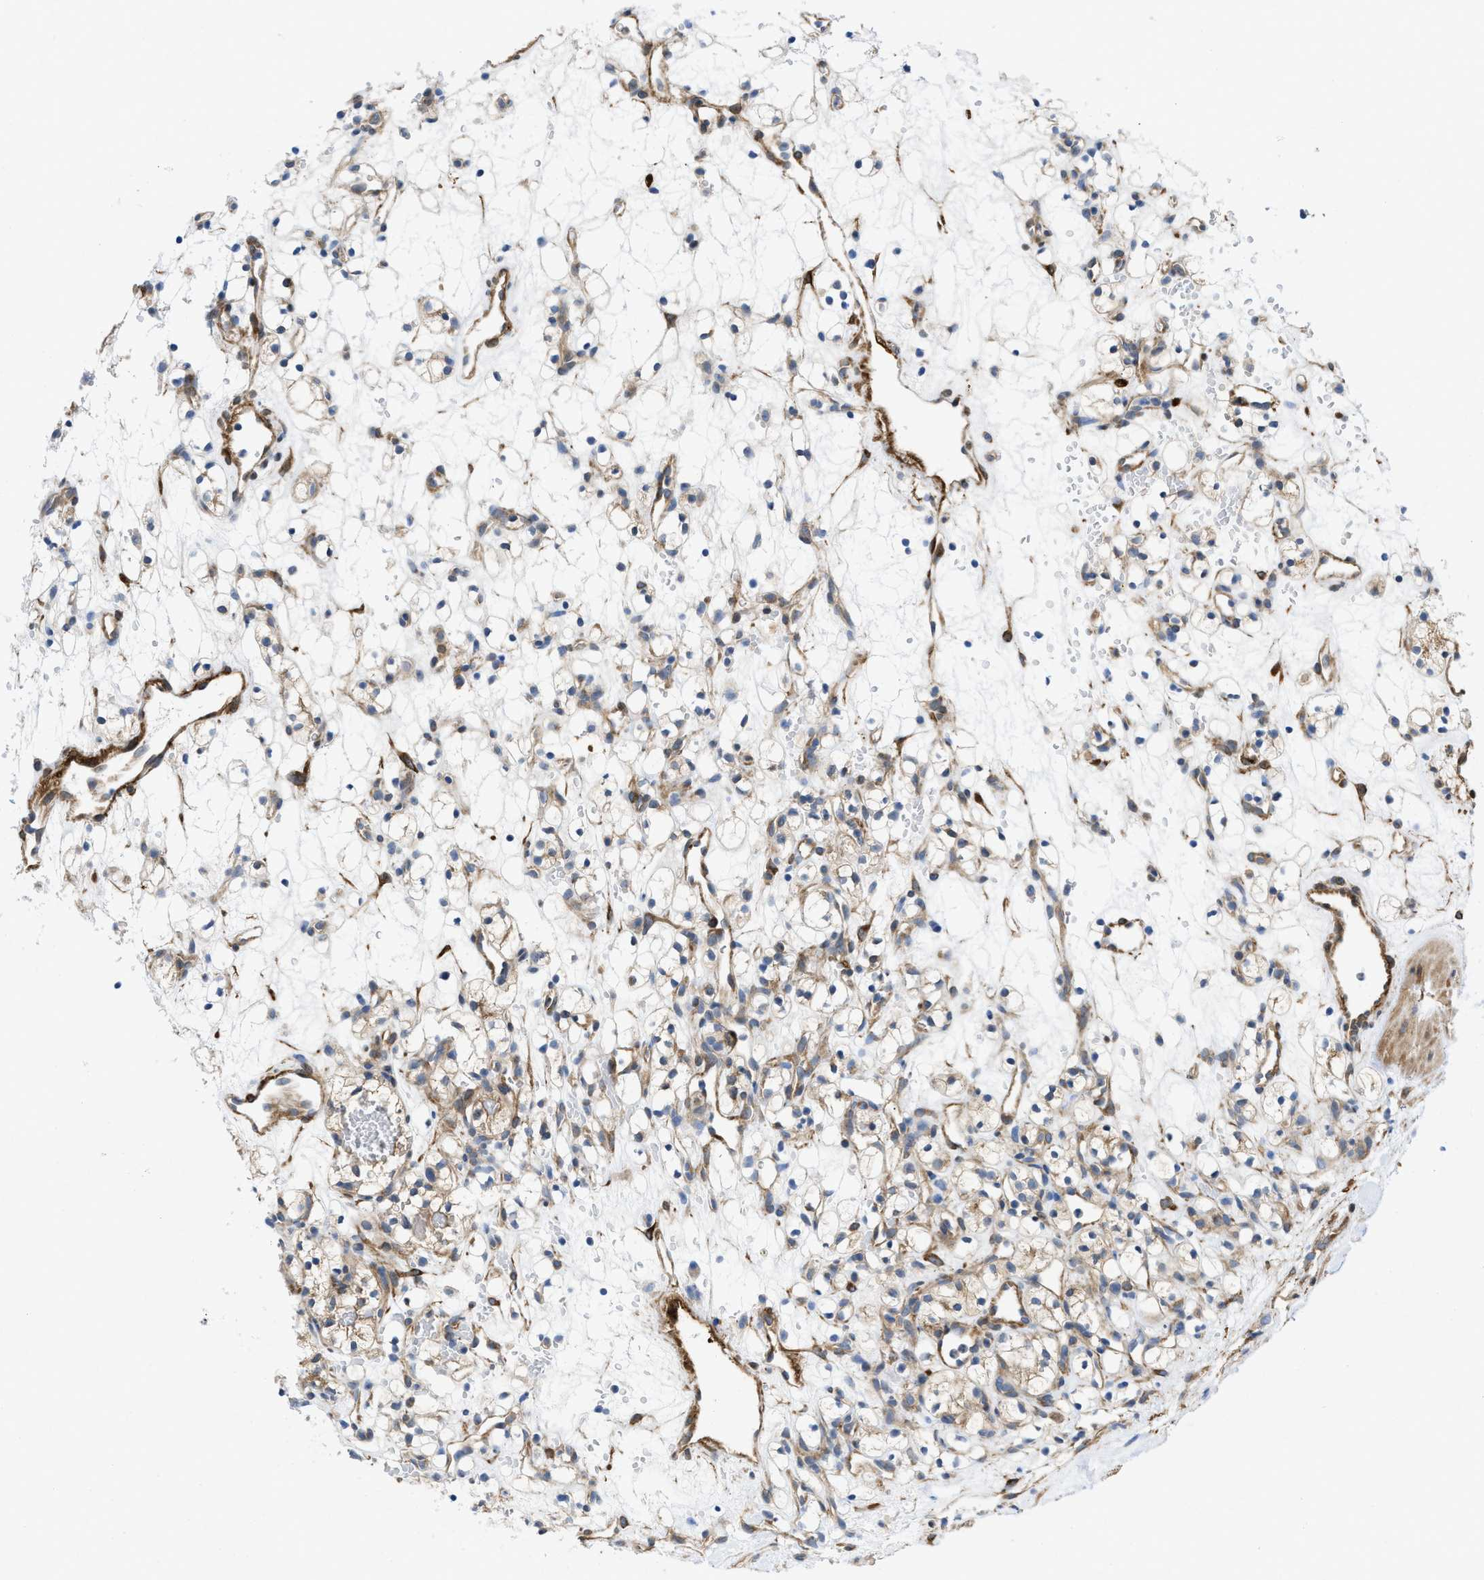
{"staining": {"intensity": "weak", "quantity": "25%-75%", "location": "cytoplasmic/membranous"}, "tissue": "renal cancer", "cell_type": "Tumor cells", "image_type": "cancer", "snomed": [{"axis": "morphology", "description": "Adenocarcinoma, NOS"}, {"axis": "topography", "description": "Kidney"}], "caption": "A low amount of weak cytoplasmic/membranous positivity is appreciated in about 25%-75% of tumor cells in renal adenocarcinoma tissue.", "gene": "PDLIM5", "patient": {"sex": "female", "age": 60}}